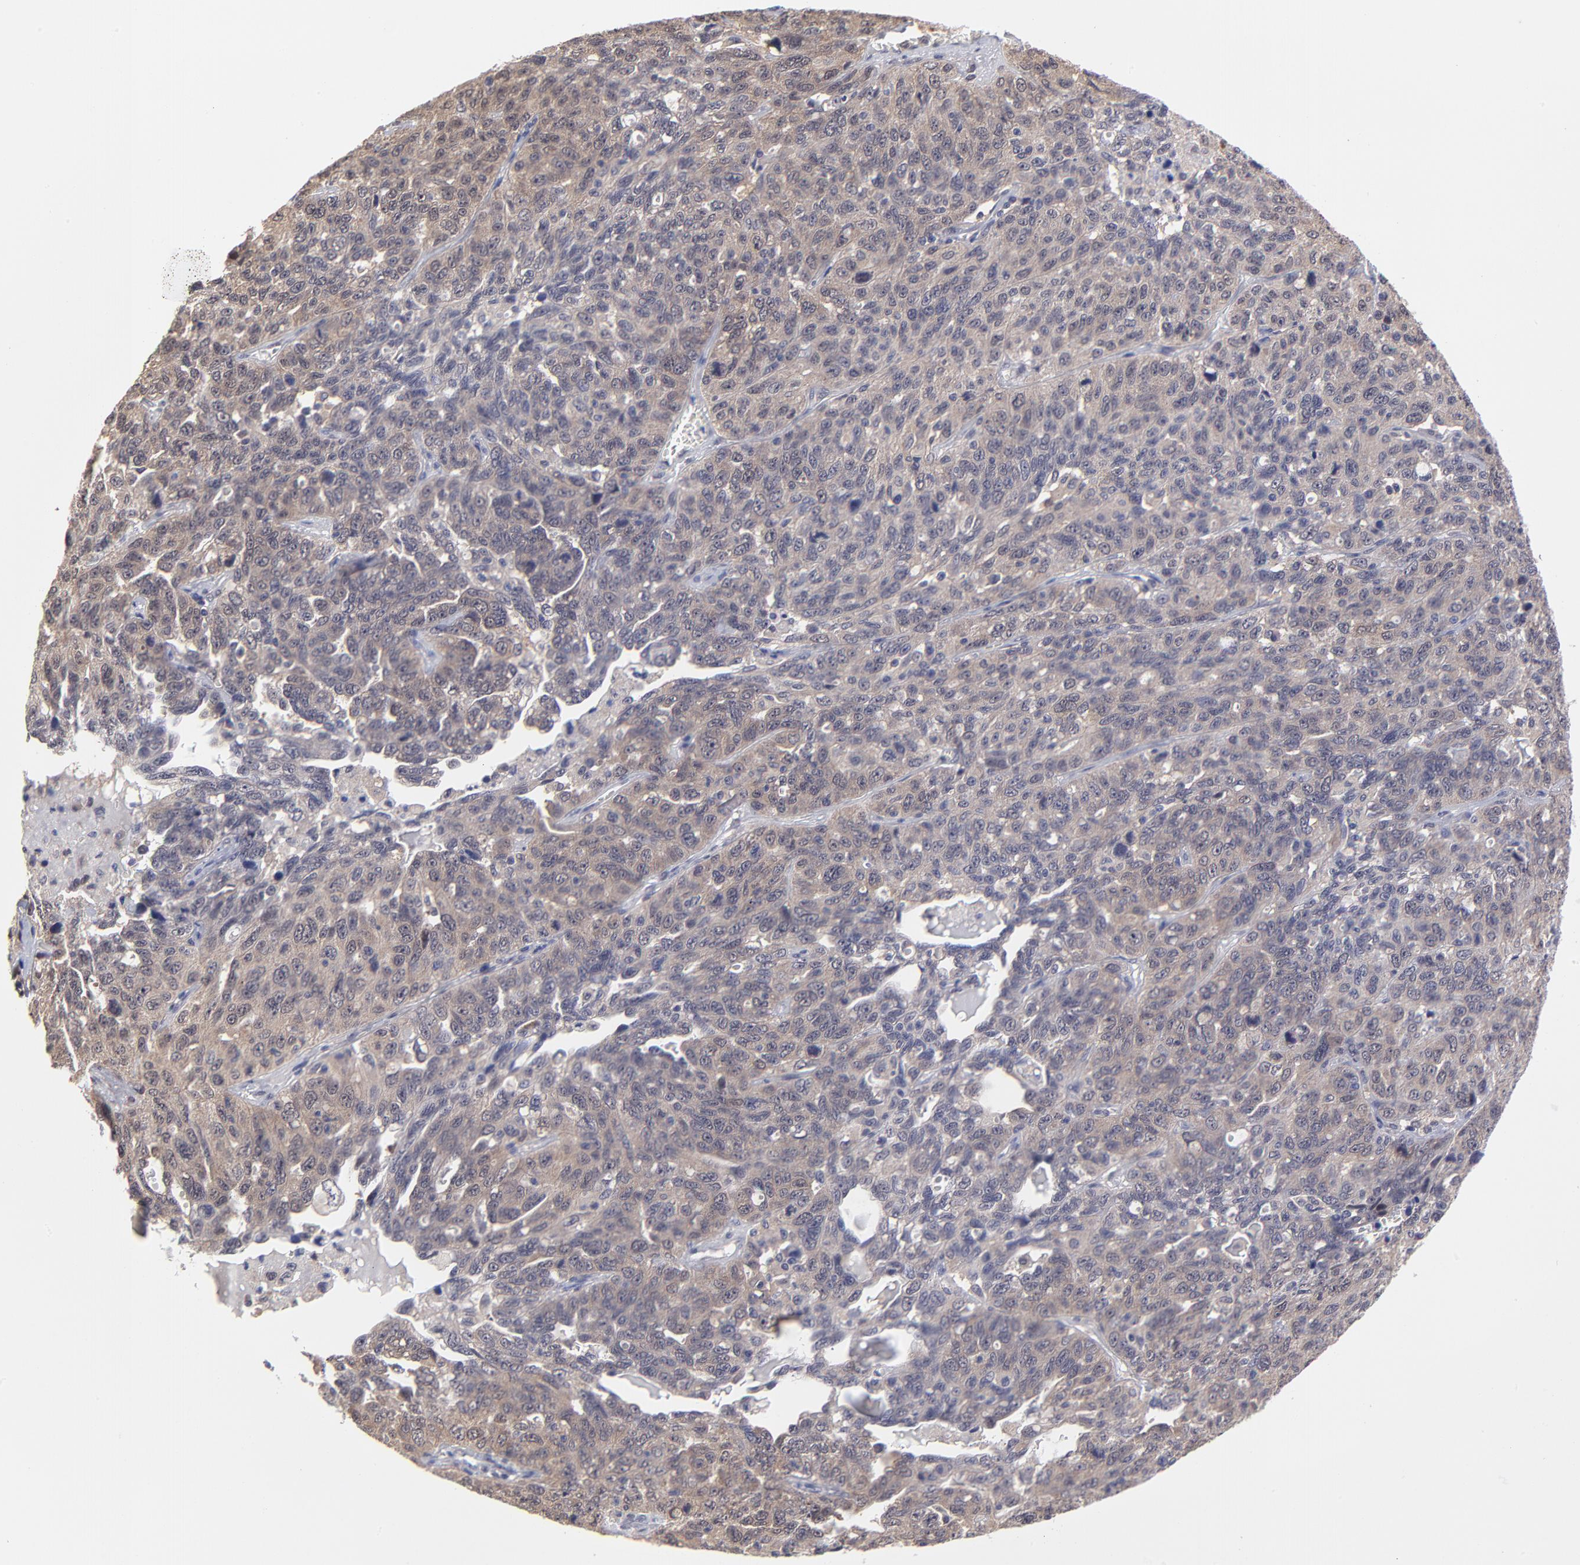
{"staining": {"intensity": "moderate", "quantity": ">75%", "location": "cytoplasmic/membranous"}, "tissue": "ovarian cancer", "cell_type": "Tumor cells", "image_type": "cancer", "snomed": [{"axis": "morphology", "description": "Cystadenocarcinoma, serous, NOS"}, {"axis": "topography", "description": "Ovary"}], "caption": "Protein staining of ovarian serous cystadenocarcinoma tissue exhibits moderate cytoplasmic/membranous positivity in approximately >75% of tumor cells.", "gene": "UBE2E3", "patient": {"sex": "female", "age": 71}}